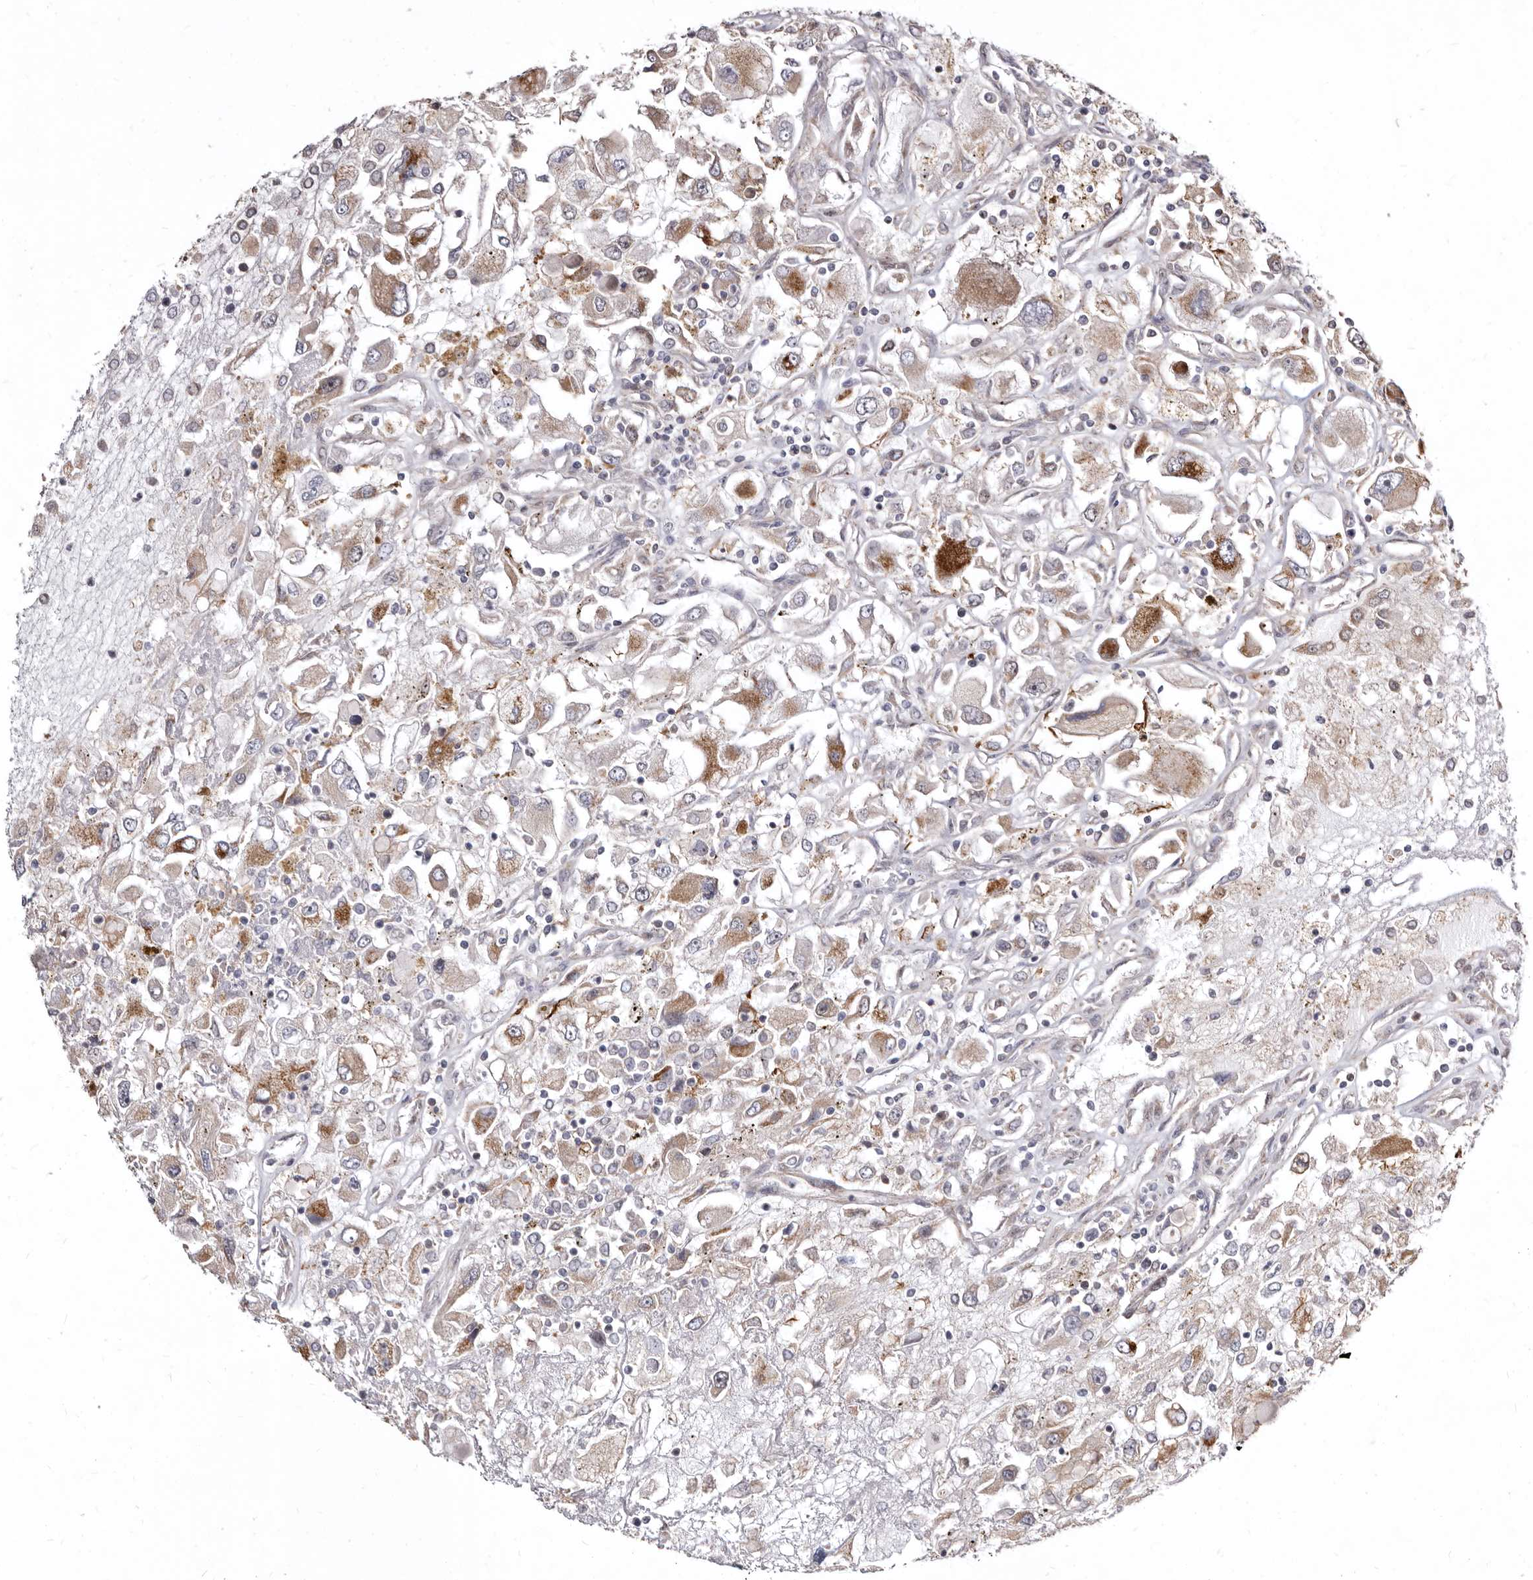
{"staining": {"intensity": "moderate", "quantity": "25%-75%", "location": "cytoplasmic/membranous"}, "tissue": "renal cancer", "cell_type": "Tumor cells", "image_type": "cancer", "snomed": [{"axis": "morphology", "description": "Adenocarcinoma, NOS"}, {"axis": "topography", "description": "Kidney"}], "caption": "Immunohistochemistry (IHC) of renal cancer (adenocarcinoma) demonstrates medium levels of moderate cytoplasmic/membranous positivity in about 25%-75% of tumor cells.", "gene": "SMC4", "patient": {"sex": "female", "age": 52}}